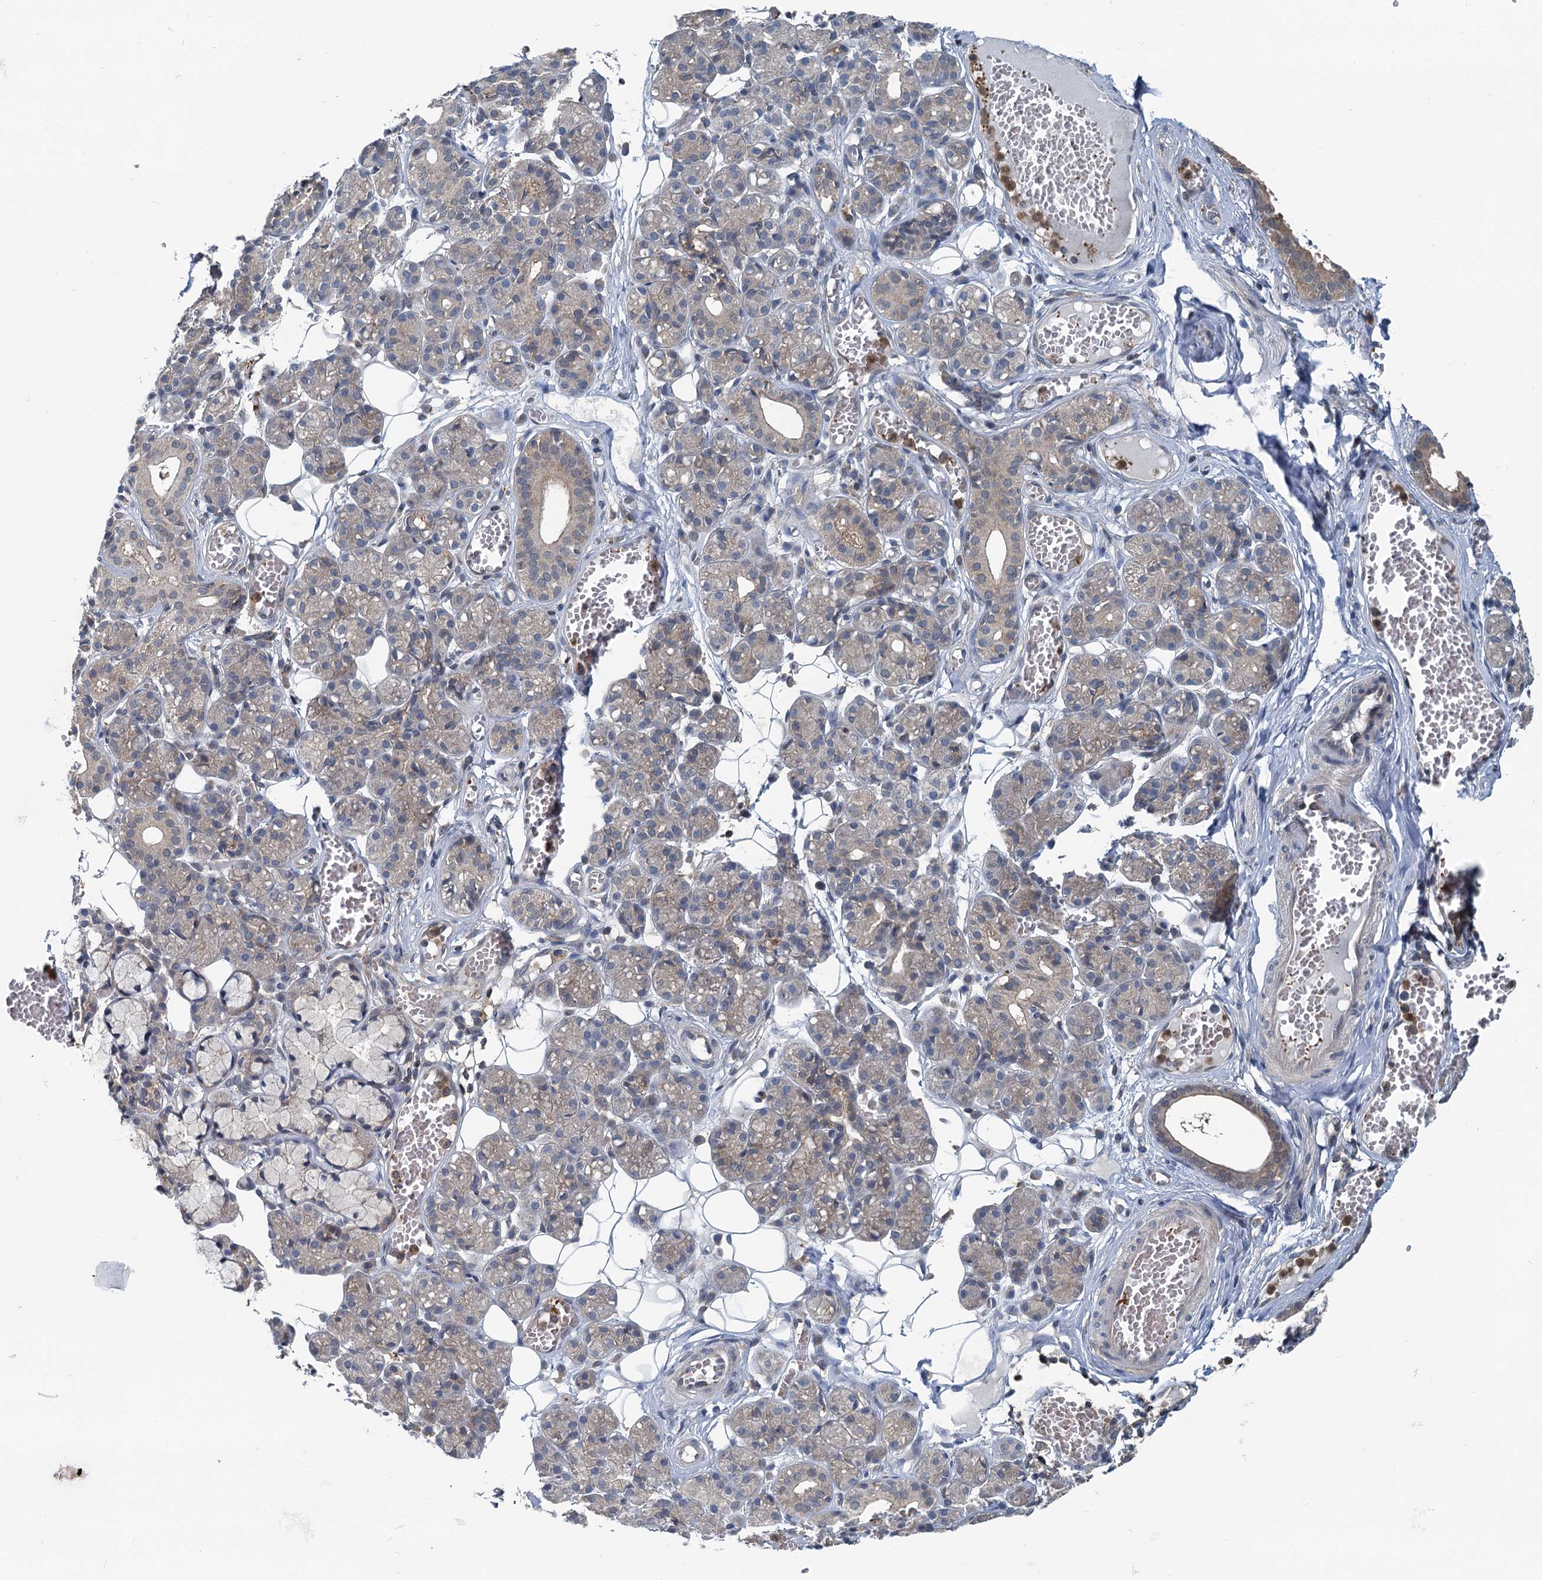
{"staining": {"intensity": "negative", "quantity": "none", "location": "none"}, "tissue": "salivary gland", "cell_type": "Glandular cells", "image_type": "normal", "snomed": [{"axis": "morphology", "description": "Normal tissue, NOS"}, {"axis": "topography", "description": "Salivary gland"}], "caption": "An immunohistochemistry (IHC) micrograph of unremarkable salivary gland is shown. There is no staining in glandular cells of salivary gland. (DAB (3,3'-diaminobenzidine) IHC, high magnification).", "gene": "GCLM", "patient": {"sex": "male", "age": 63}}